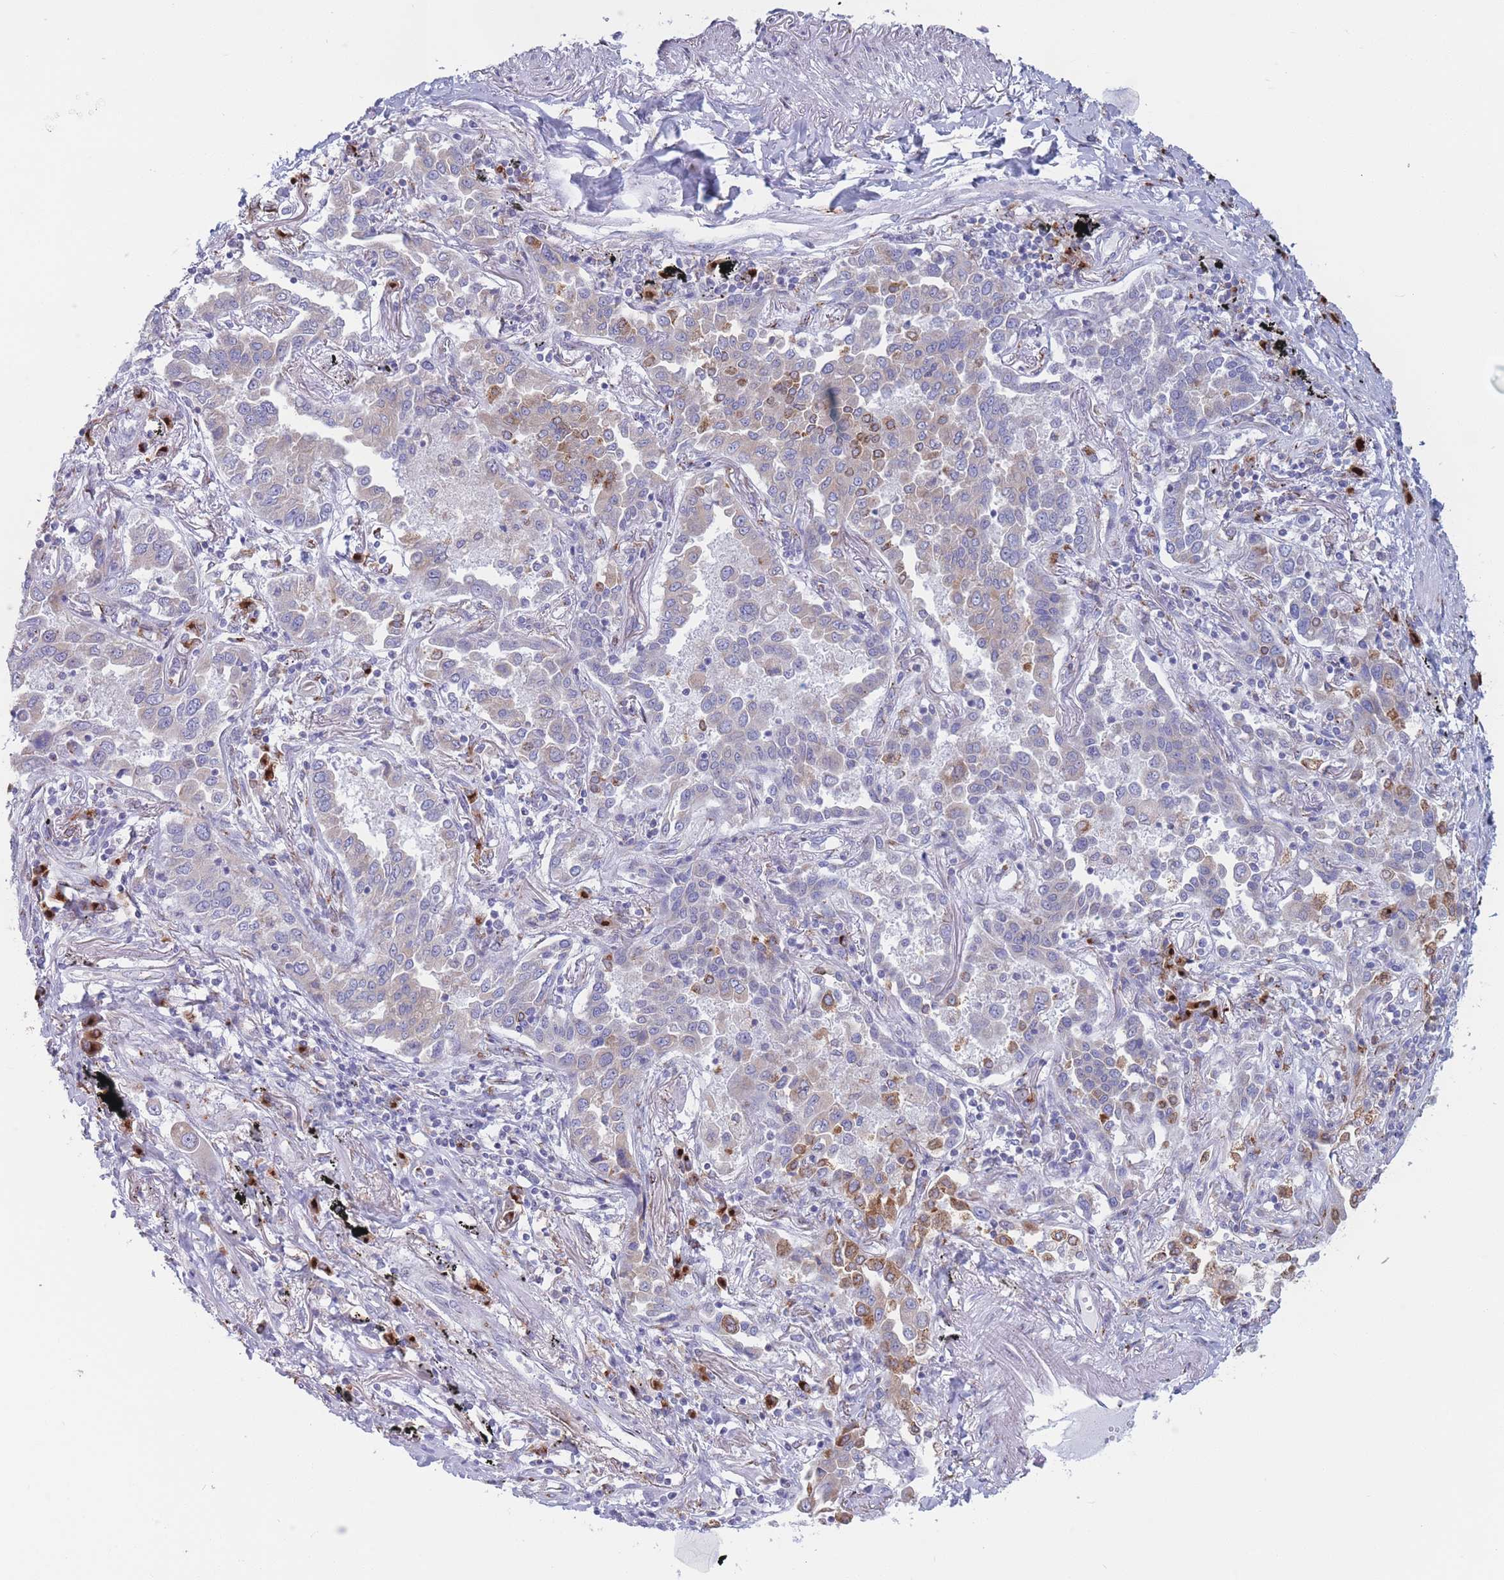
{"staining": {"intensity": "moderate", "quantity": "<25%", "location": "cytoplasmic/membranous"}, "tissue": "lung cancer", "cell_type": "Tumor cells", "image_type": "cancer", "snomed": [{"axis": "morphology", "description": "Adenocarcinoma, NOS"}, {"axis": "topography", "description": "Lung"}], "caption": "The image reveals a brown stain indicating the presence of a protein in the cytoplasmic/membranous of tumor cells in lung adenocarcinoma. The staining was performed using DAB (3,3'-diaminobenzidine), with brown indicating positive protein expression. Nuclei are stained blue with hematoxylin.", "gene": "MRPL30", "patient": {"sex": "male", "age": 67}}